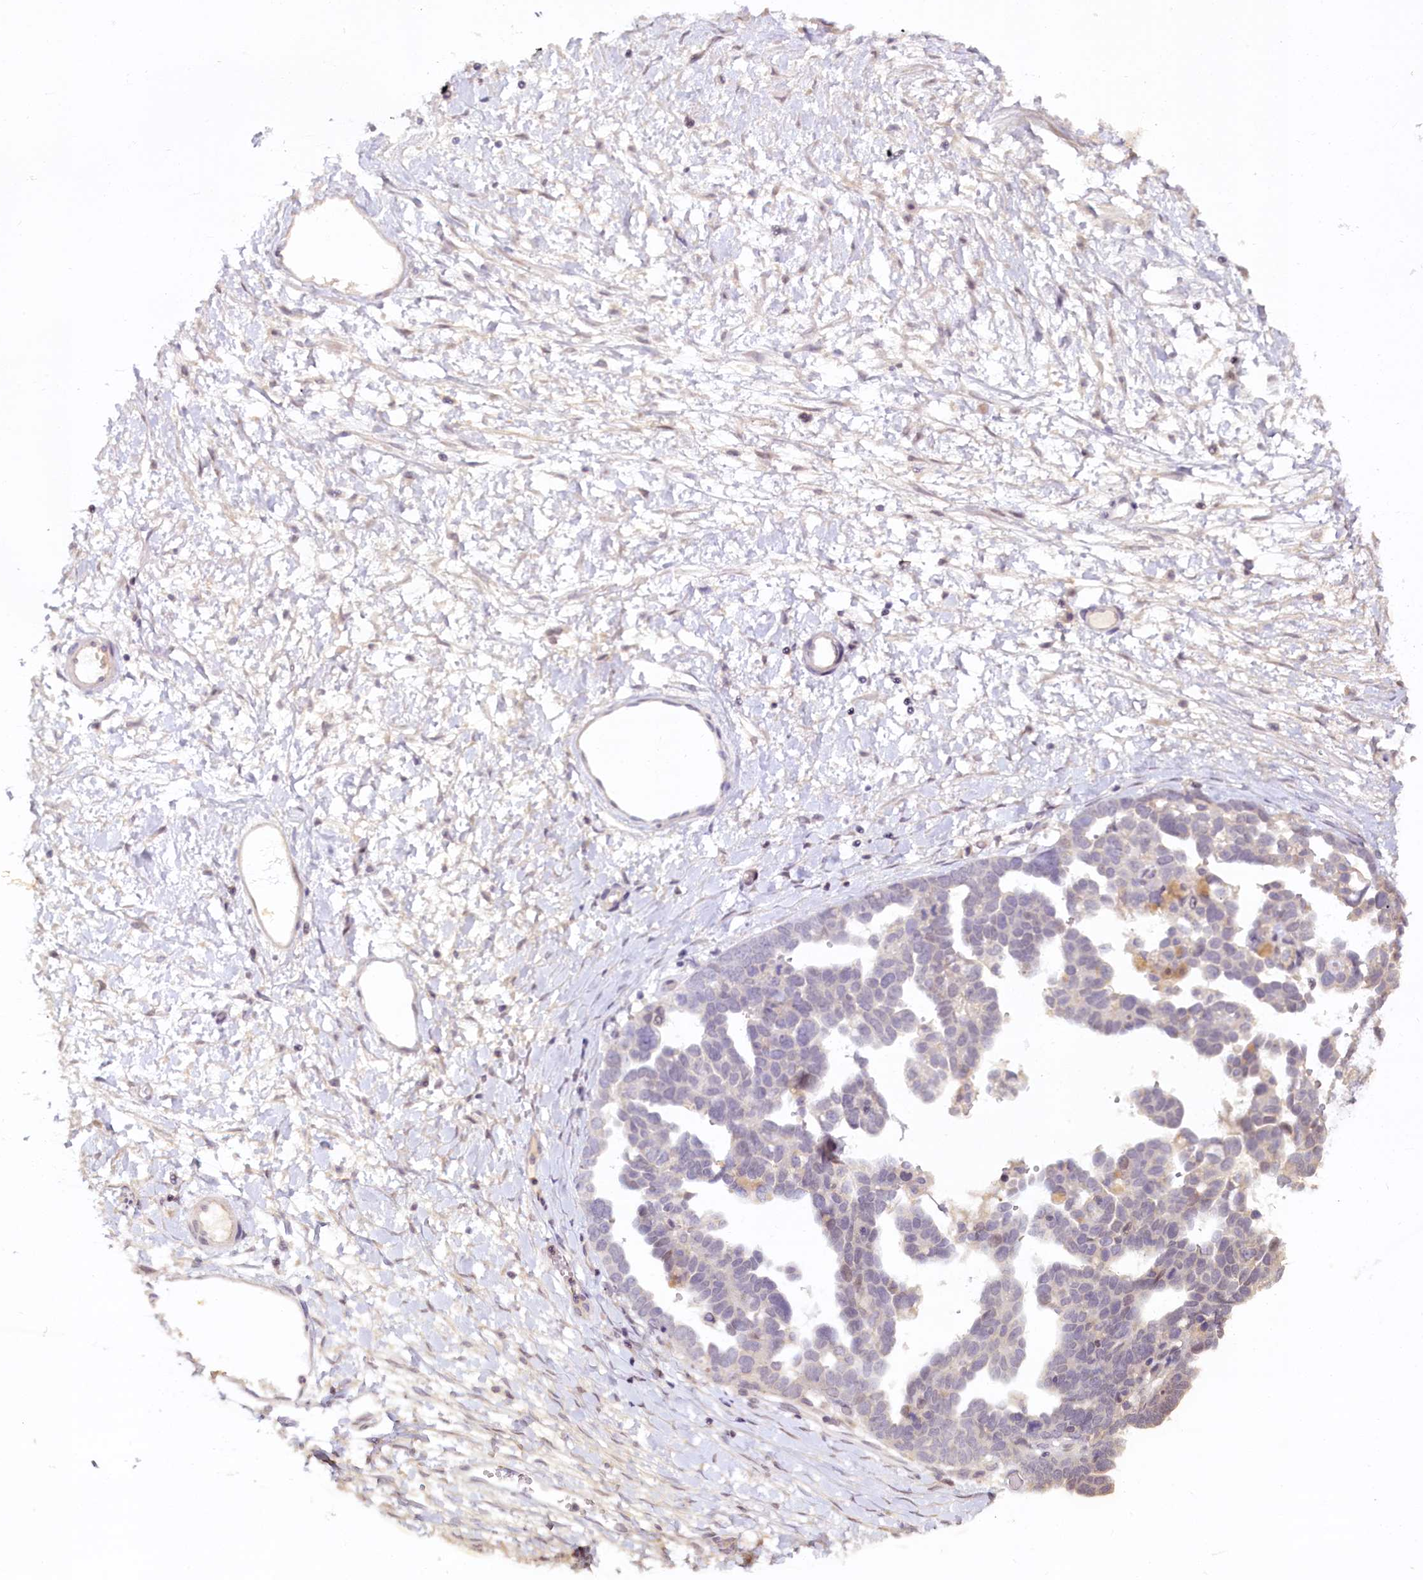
{"staining": {"intensity": "weak", "quantity": ">75%", "location": "nuclear"}, "tissue": "ovarian cancer", "cell_type": "Tumor cells", "image_type": "cancer", "snomed": [{"axis": "morphology", "description": "Cystadenocarcinoma, serous, NOS"}, {"axis": "topography", "description": "Ovary"}], "caption": "Tumor cells reveal low levels of weak nuclear positivity in approximately >75% of cells in human ovarian cancer.", "gene": "MUCL1", "patient": {"sex": "female", "age": 54}}